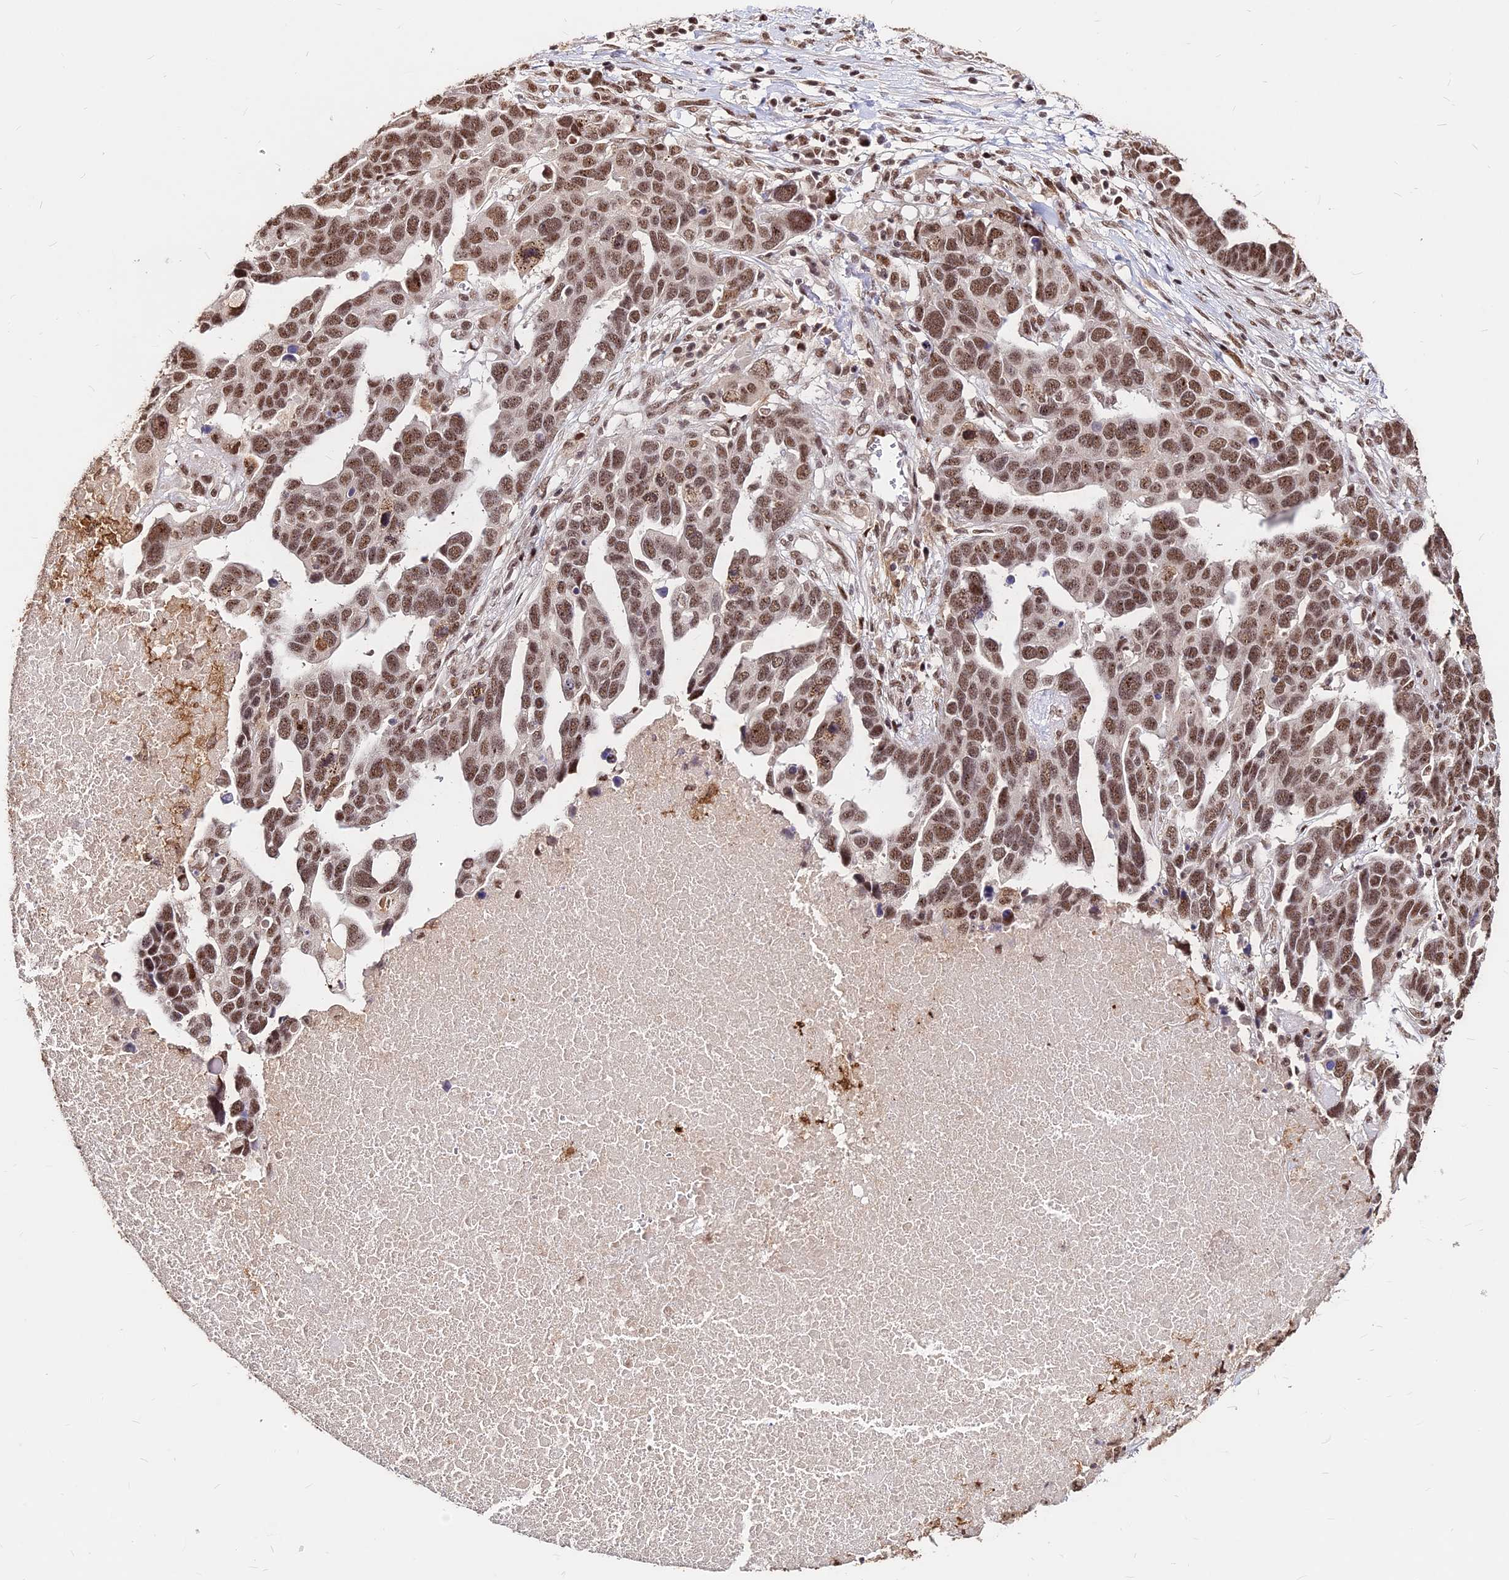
{"staining": {"intensity": "moderate", "quantity": ">75%", "location": "nuclear"}, "tissue": "ovarian cancer", "cell_type": "Tumor cells", "image_type": "cancer", "snomed": [{"axis": "morphology", "description": "Cystadenocarcinoma, serous, NOS"}, {"axis": "topography", "description": "Ovary"}], "caption": "Serous cystadenocarcinoma (ovarian) stained for a protein (brown) displays moderate nuclear positive staining in approximately >75% of tumor cells.", "gene": "ZBED4", "patient": {"sex": "female", "age": 54}}